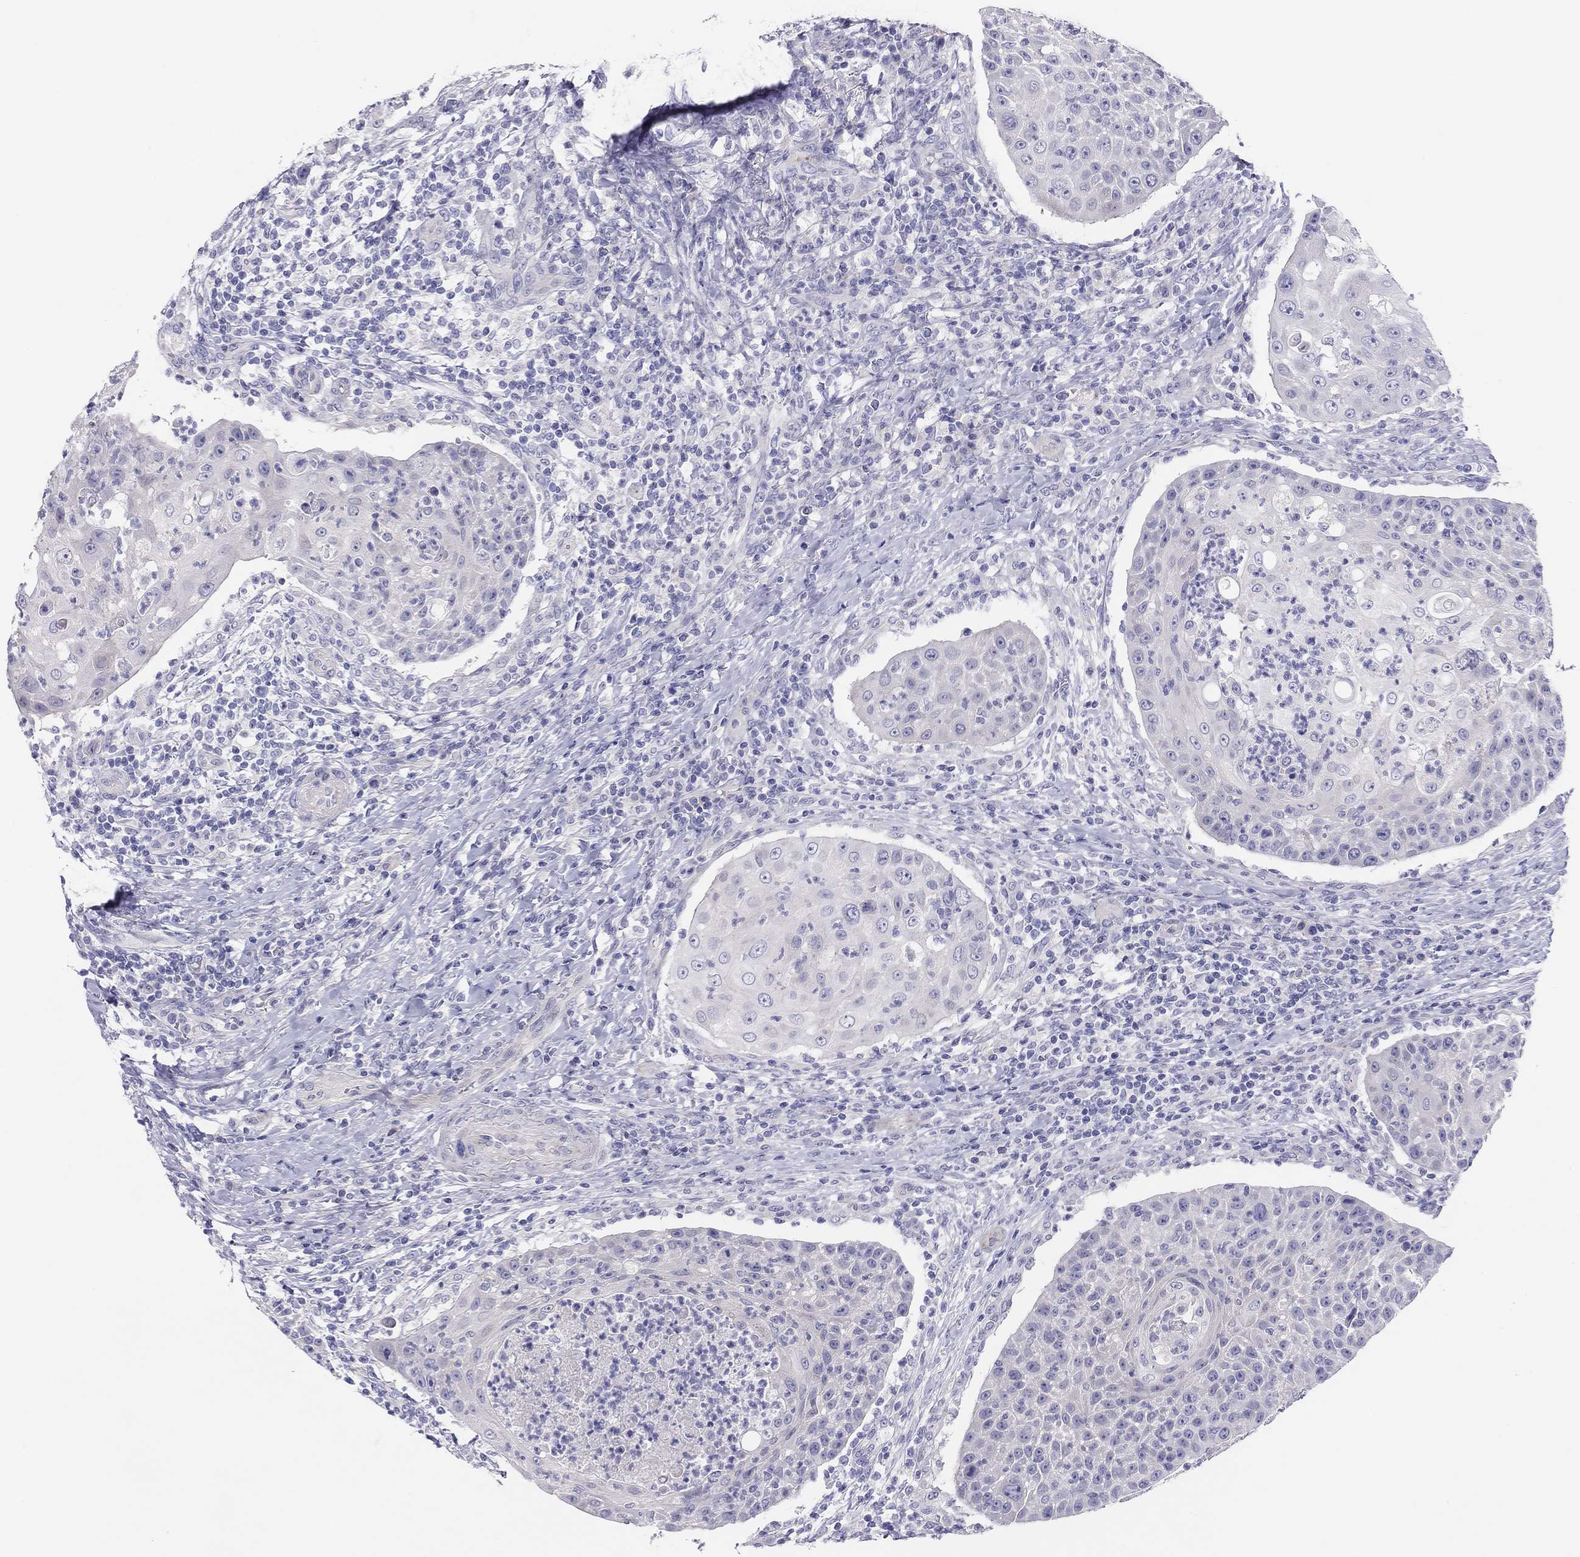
{"staining": {"intensity": "negative", "quantity": "none", "location": "none"}, "tissue": "head and neck cancer", "cell_type": "Tumor cells", "image_type": "cancer", "snomed": [{"axis": "morphology", "description": "Squamous cell carcinoma, NOS"}, {"axis": "topography", "description": "Head-Neck"}], "caption": "Immunohistochemistry photomicrograph of neoplastic tissue: human squamous cell carcinoma (head and neck) stained with DAB demonstrates no significant protein expression in tumor cells.", "gene": "MGAT4C", "patient": {"sex": "male", "age": 69}}